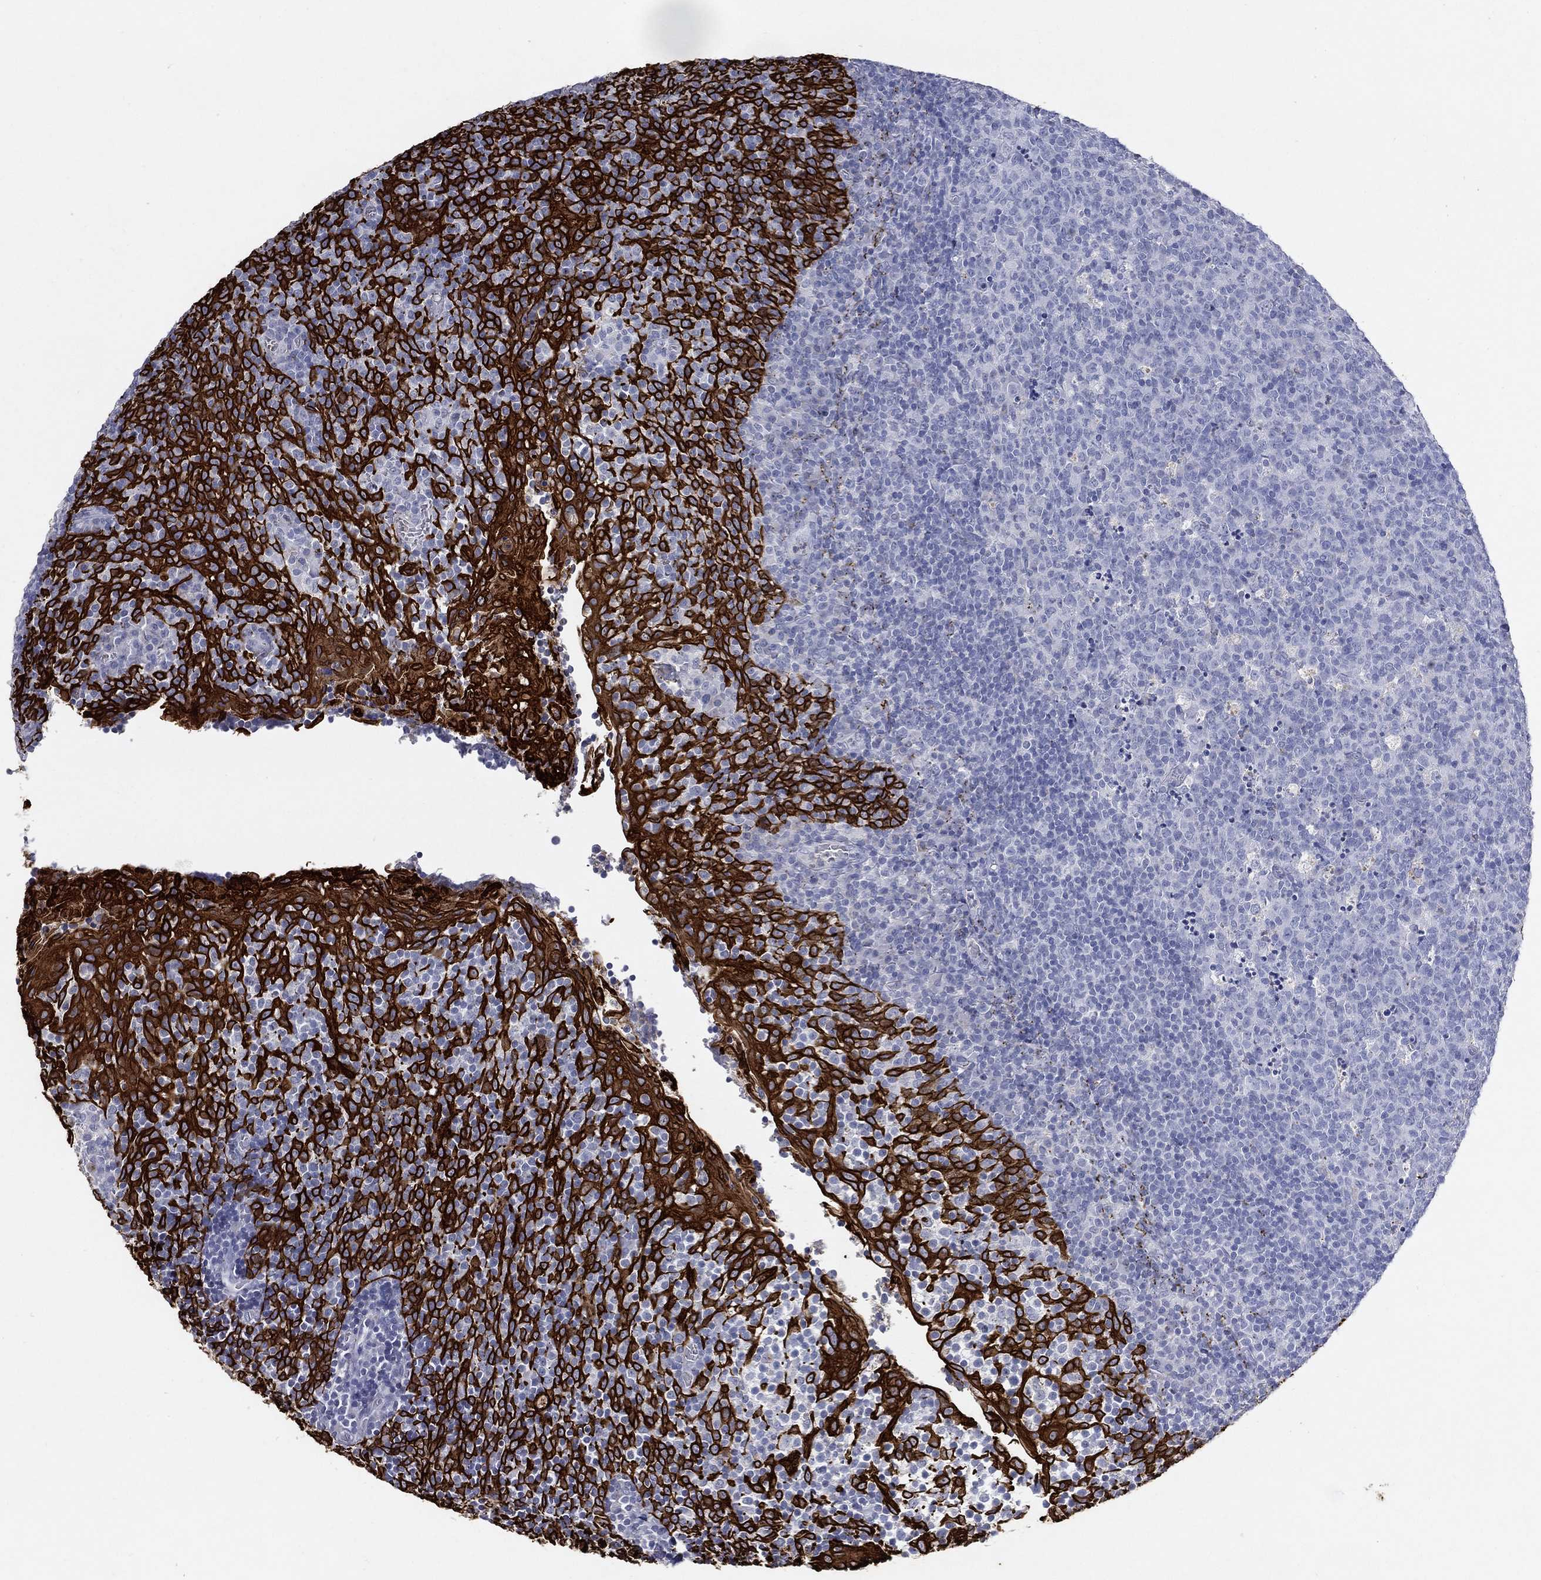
{"staining": {"intensity": "negative", "quantity": "none", "location": "none"}, "tissue": "tonsil", "cell_type": "Germinal center cells", "image_type": "normal", "snomed": [{"axis": "morphology", "description": "Normal tissue, NOS"}, {"axis": "topography", "description": "Tonsil"}], "caption": "Germinal center cells show no significant expression in benign tonsil.", "gene": "KRT7", "patient": {"sex": "female", "age": 5}}